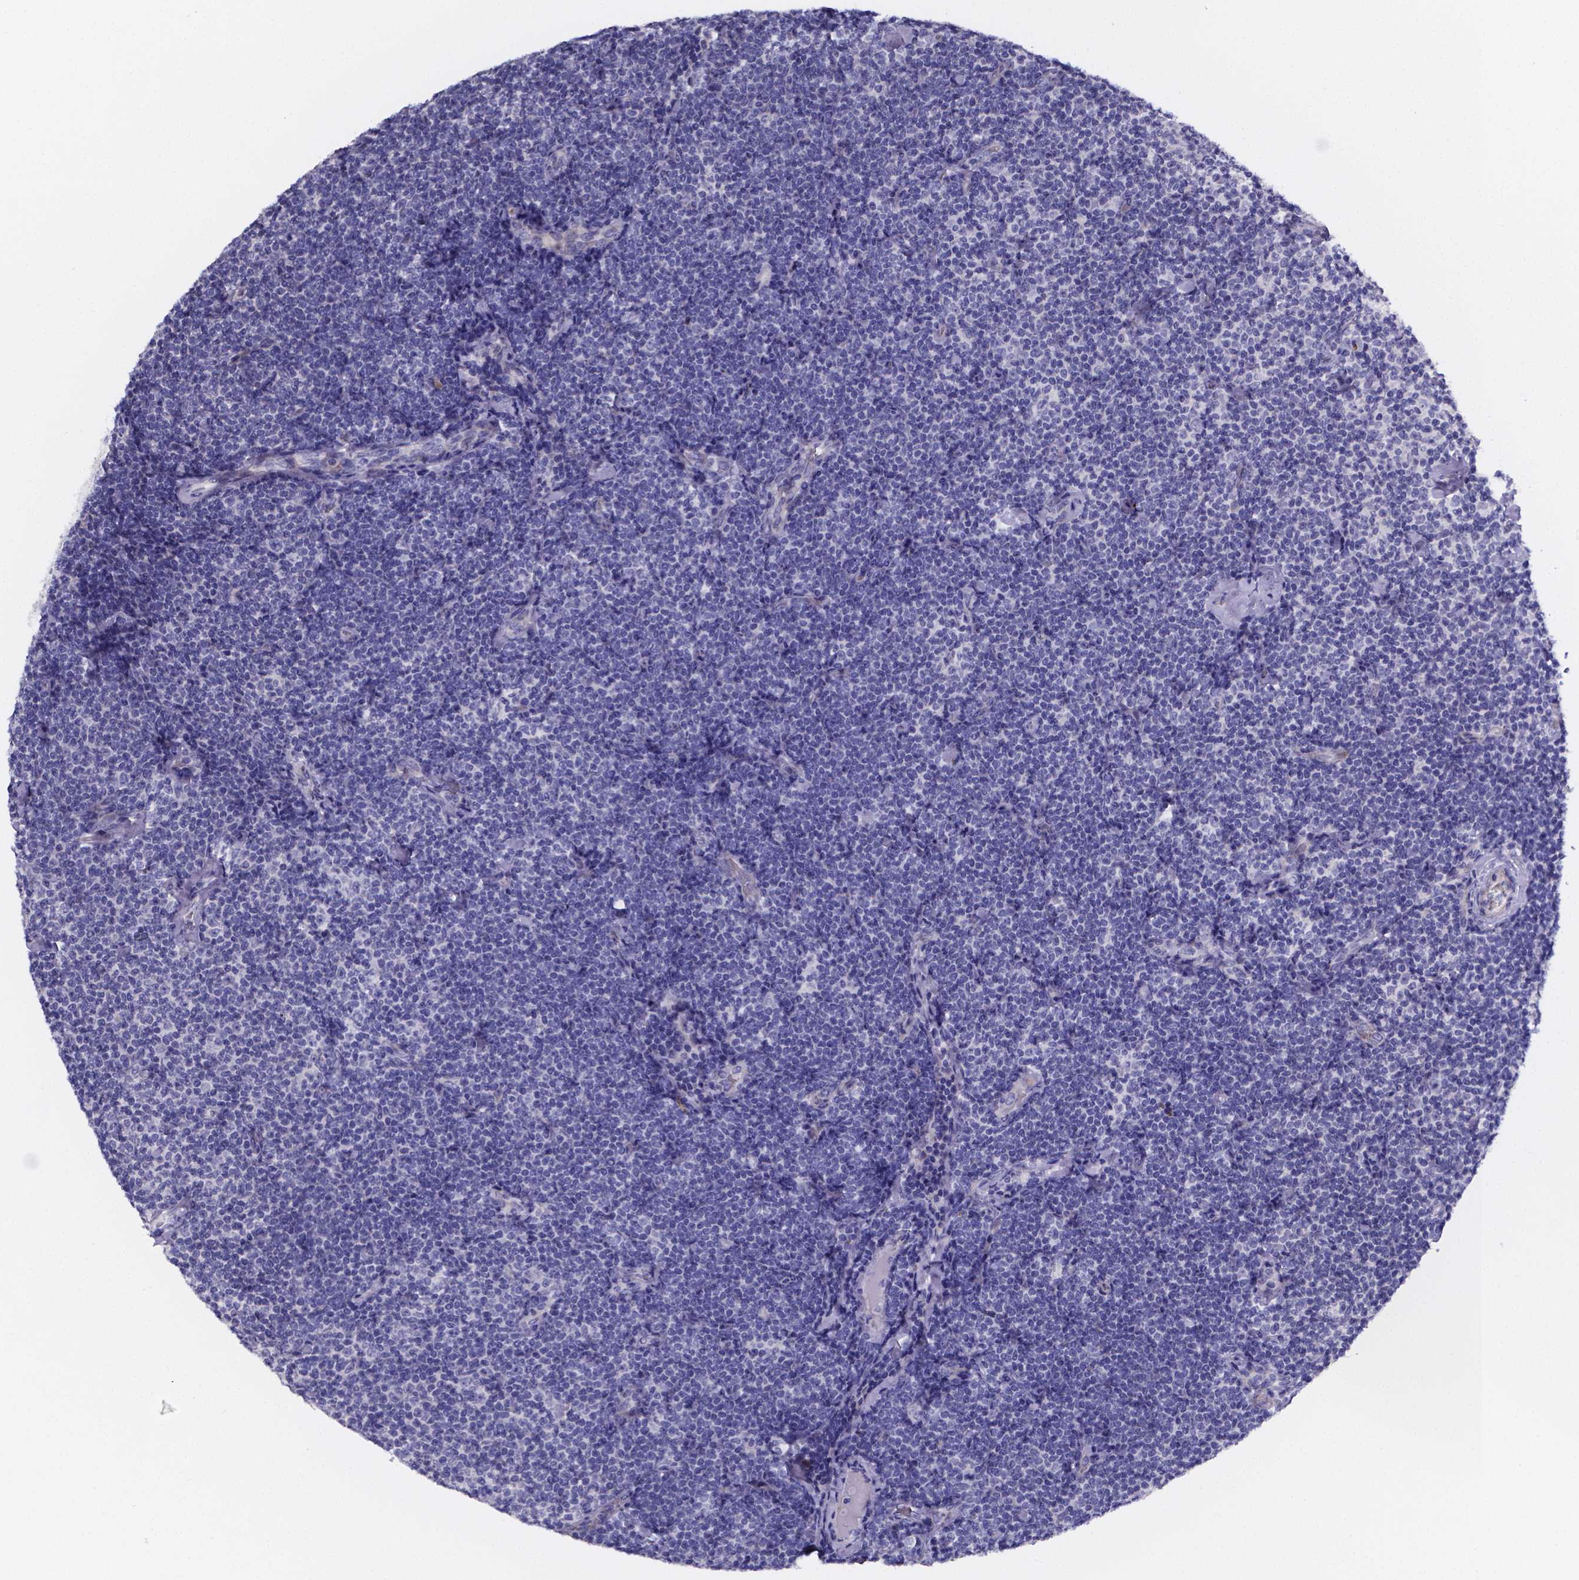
{"staining": {"intensity": "negative", "quantity": "none", "location": "none"}, "tissue": "lymphoma", "cell_type": "Tumor cells", "image_type": "cancer", "snomed": [{"axis": "morphology", "description": "Malignant lymphoma, non-Hodgkin's type, Low grade"}, {"axis": "topography", "description": "Lymph node"}], "caption": "Immunohistochemistry (IHC) of lymphoma shows no staining in tumor cells.", "gene": "GABRA3", "patient": {"sex": "male", "age": 81}}